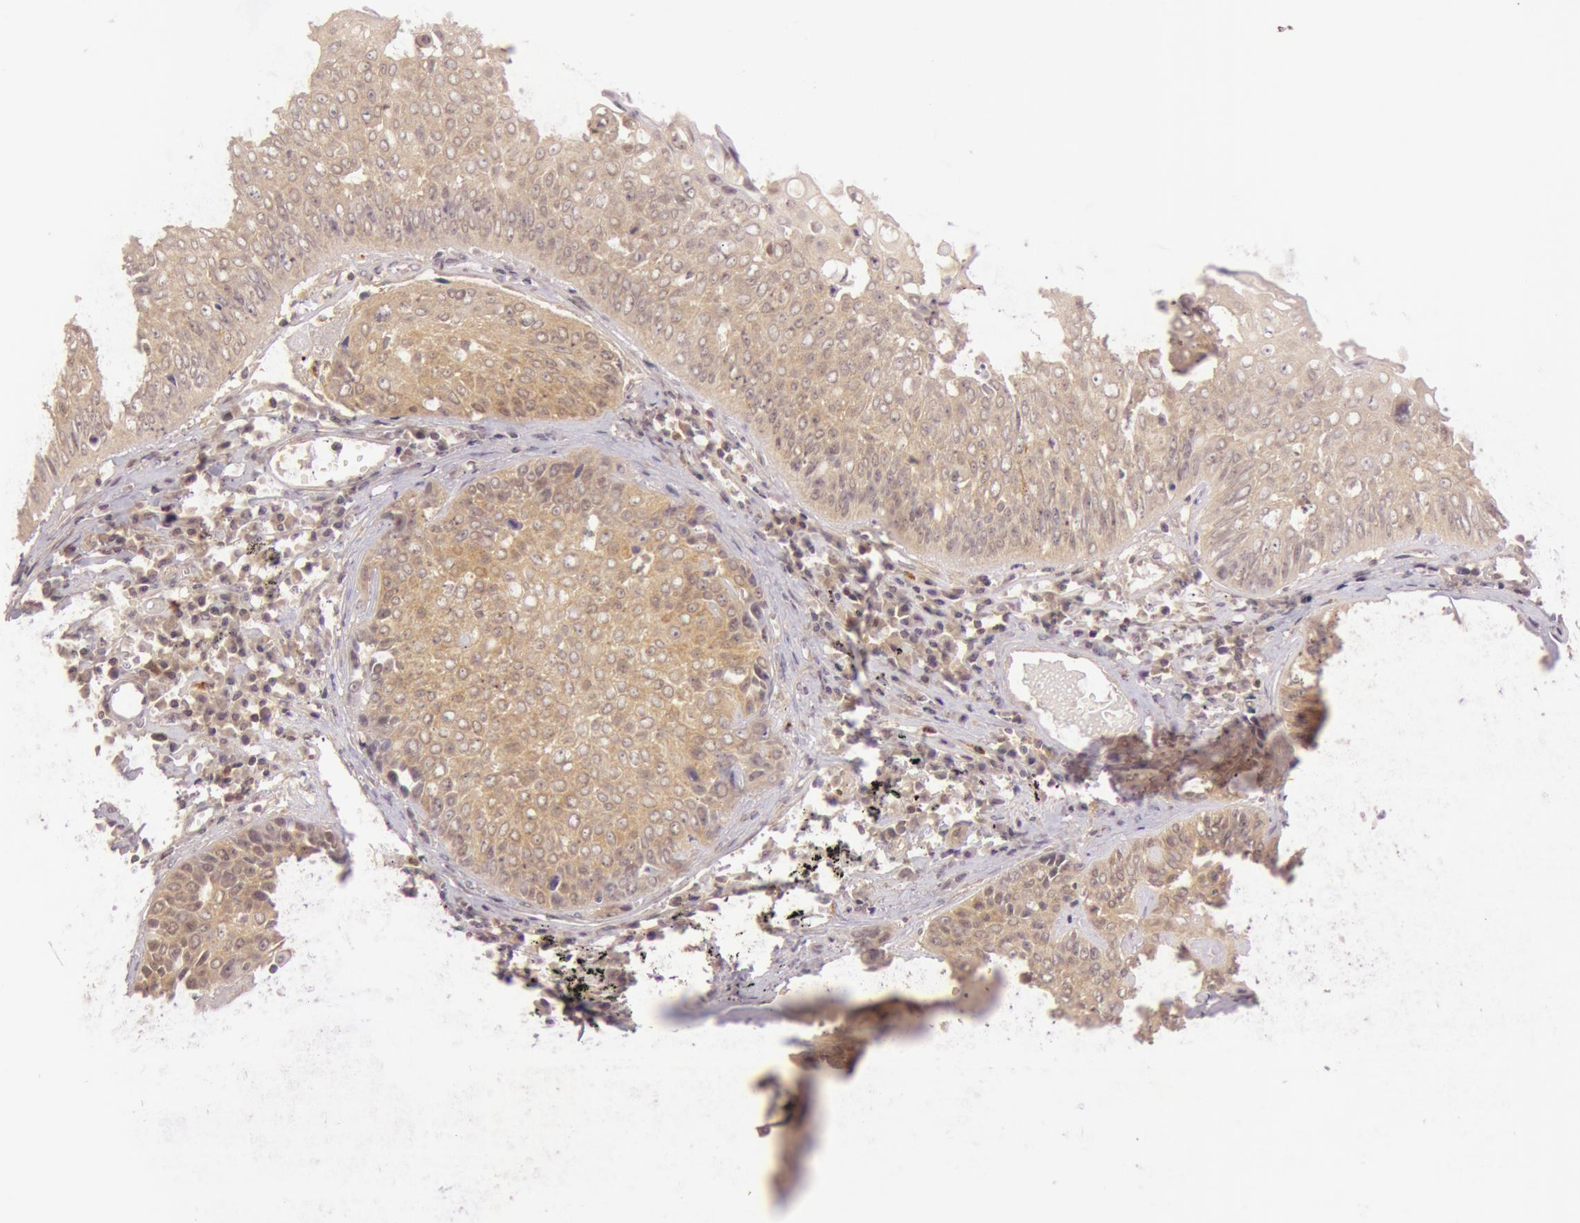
{"staining": {"intensity": "weak", "quantity": ">75%", "location": "cytoplasmic/membranous"}, "tissue": "lung cancer", "cell_type": "Tumor cells", "image_type": "cancer", "snomed": [{"axis": "morphology", "description": "Adenocarcinoma, NOS"}, {"axis": "topography", "description": "Lung"}], "caption": "Lung adenocarcinoma tissue reveals weak cytoplasmic/membranous positivity in about >75% of tumor cells", "gene": "ATG2B", "patient": {"sex": "male", "age": 60}}